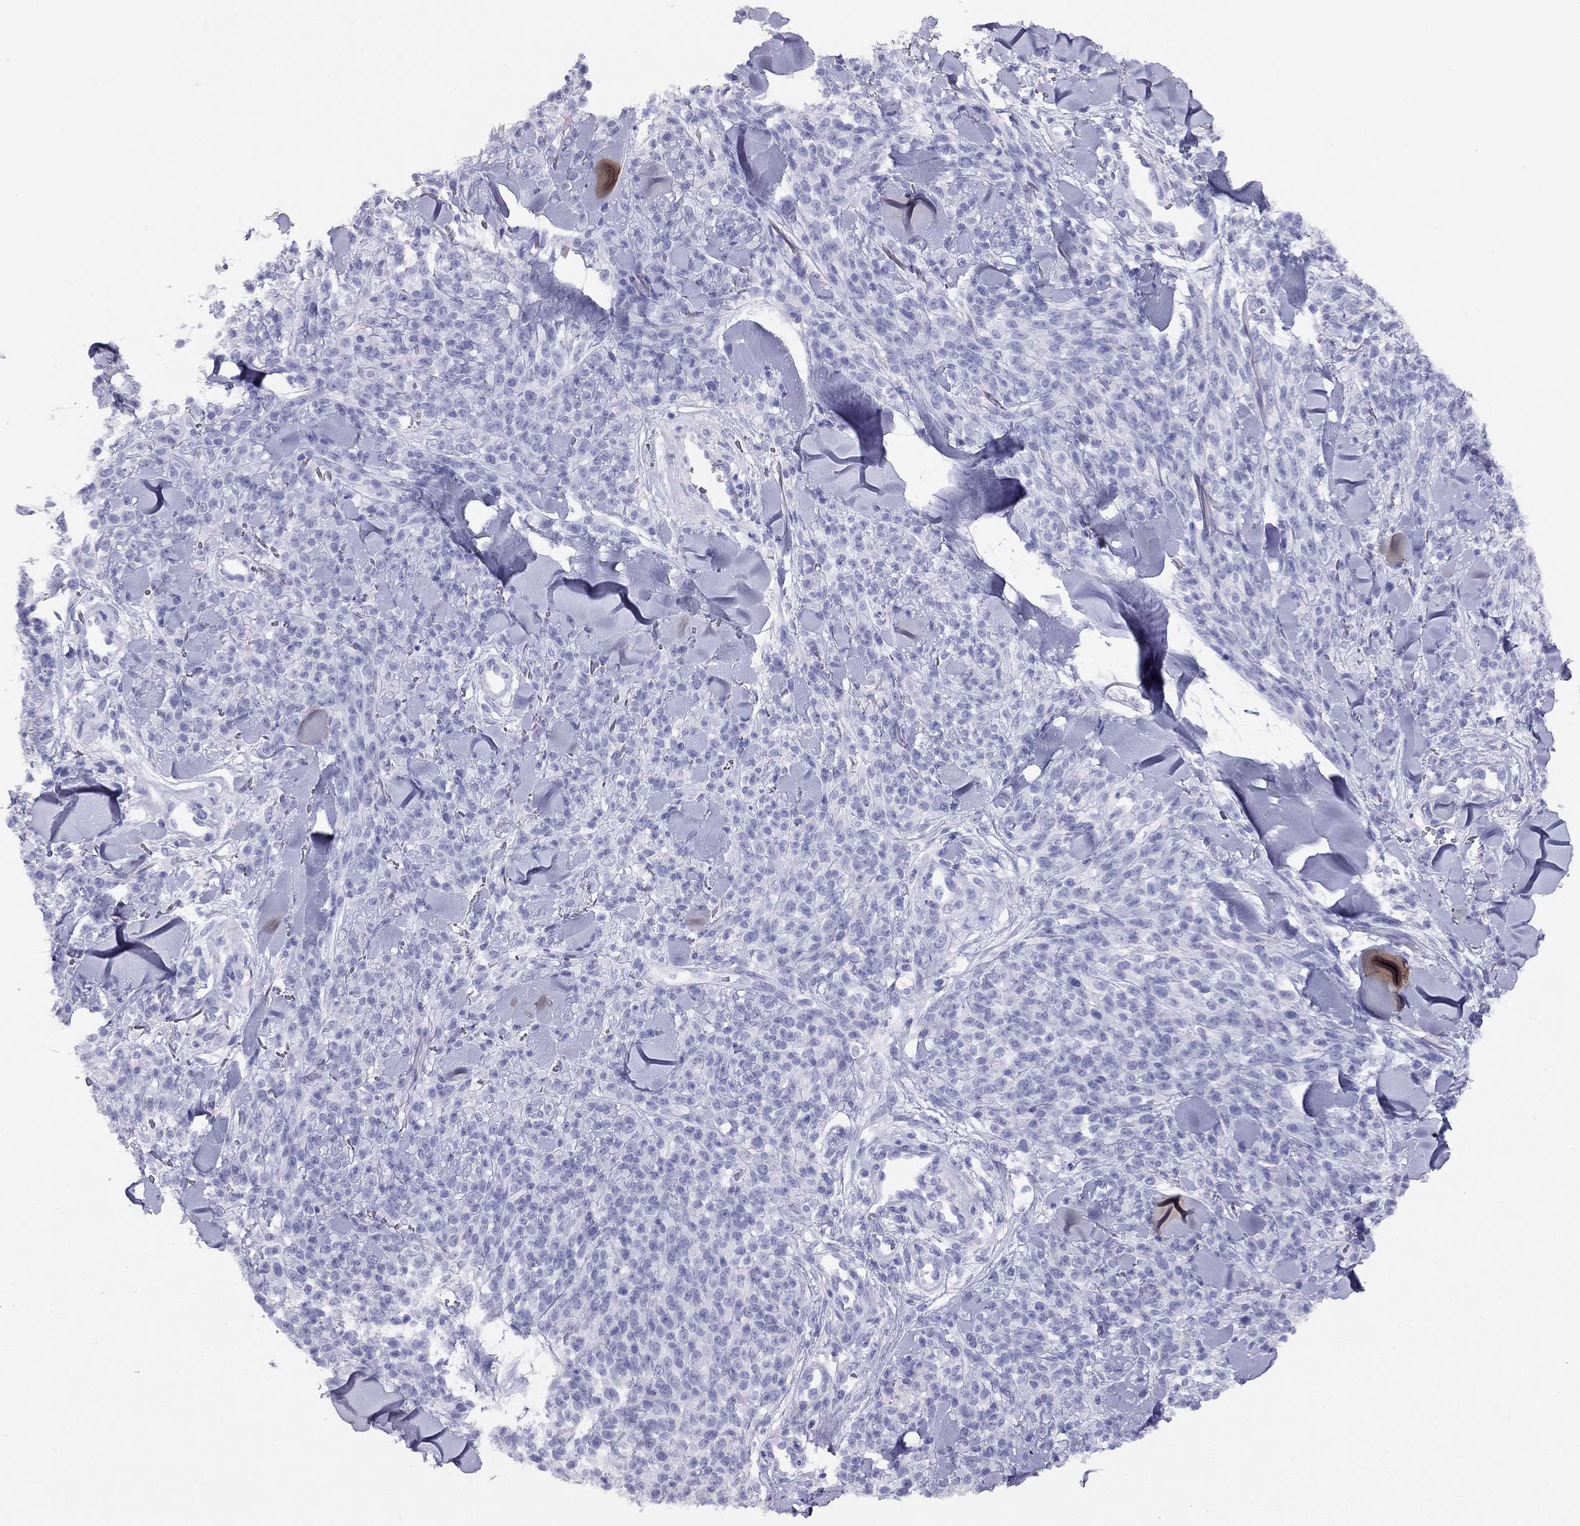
{"staining": {"intensity": "negative", "quantity": "none", "location": "none"}, "tissue": "melanoma", "cell_type": "Tumor cells", "image_type": "cancer", "snomed": [{"axis": "morphology", "description": "Malignant melanoma, NOS"}, {"axis": "topography", "description": "Skin"}, {"axis": "topography", "description": "Skin of trunk"}], "caption": "Tumor cells are negative for brown protein staining in melanoma.", "gene": "LRIT2", "patient": {"sex": "male", "age": 74}}